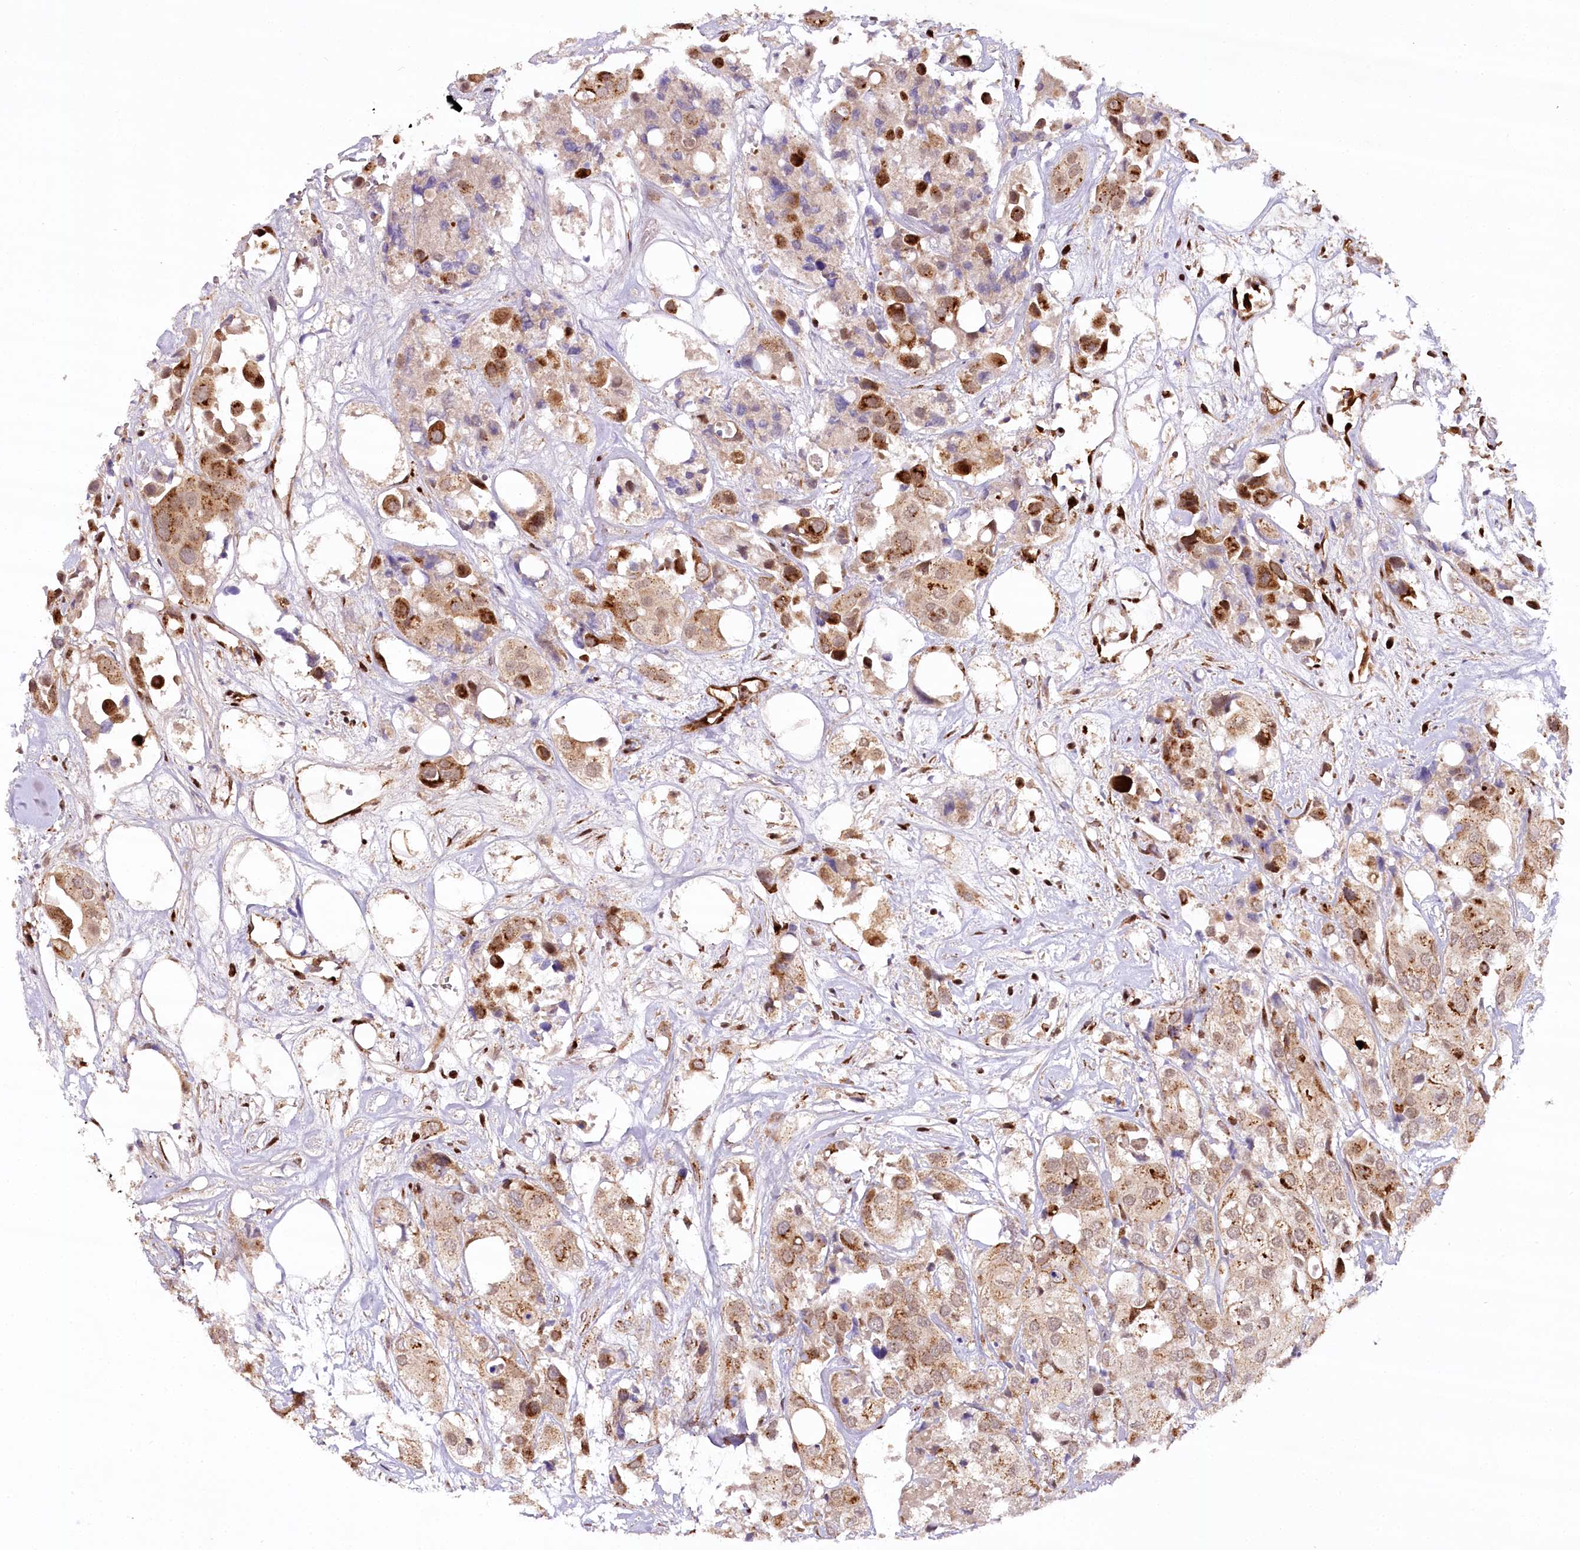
{"staining": {"intensity": "moderate", "quantity": ">75%", "location": "cytoplasmic/membranous,nuclear"}, "tissue": "urothelial cancer", "cell_type": "Tumor cells", "image_type": "cancer", "snomed": [{"axis": "morphology", "description": "Urothelial carcinoma, High grade"}, {"axis": "topography", "description": "Urinary bladder"}], "caption": "High-power microscopy captured an immunohistochemistry image of urothelial carcinoma (high-grade), revealing moderate cytoplasmic/membranous and nuclear expression in about >75% of tumor cells.", "gene": "COPG1", "patient": {"sex": "male", "age": 64}}